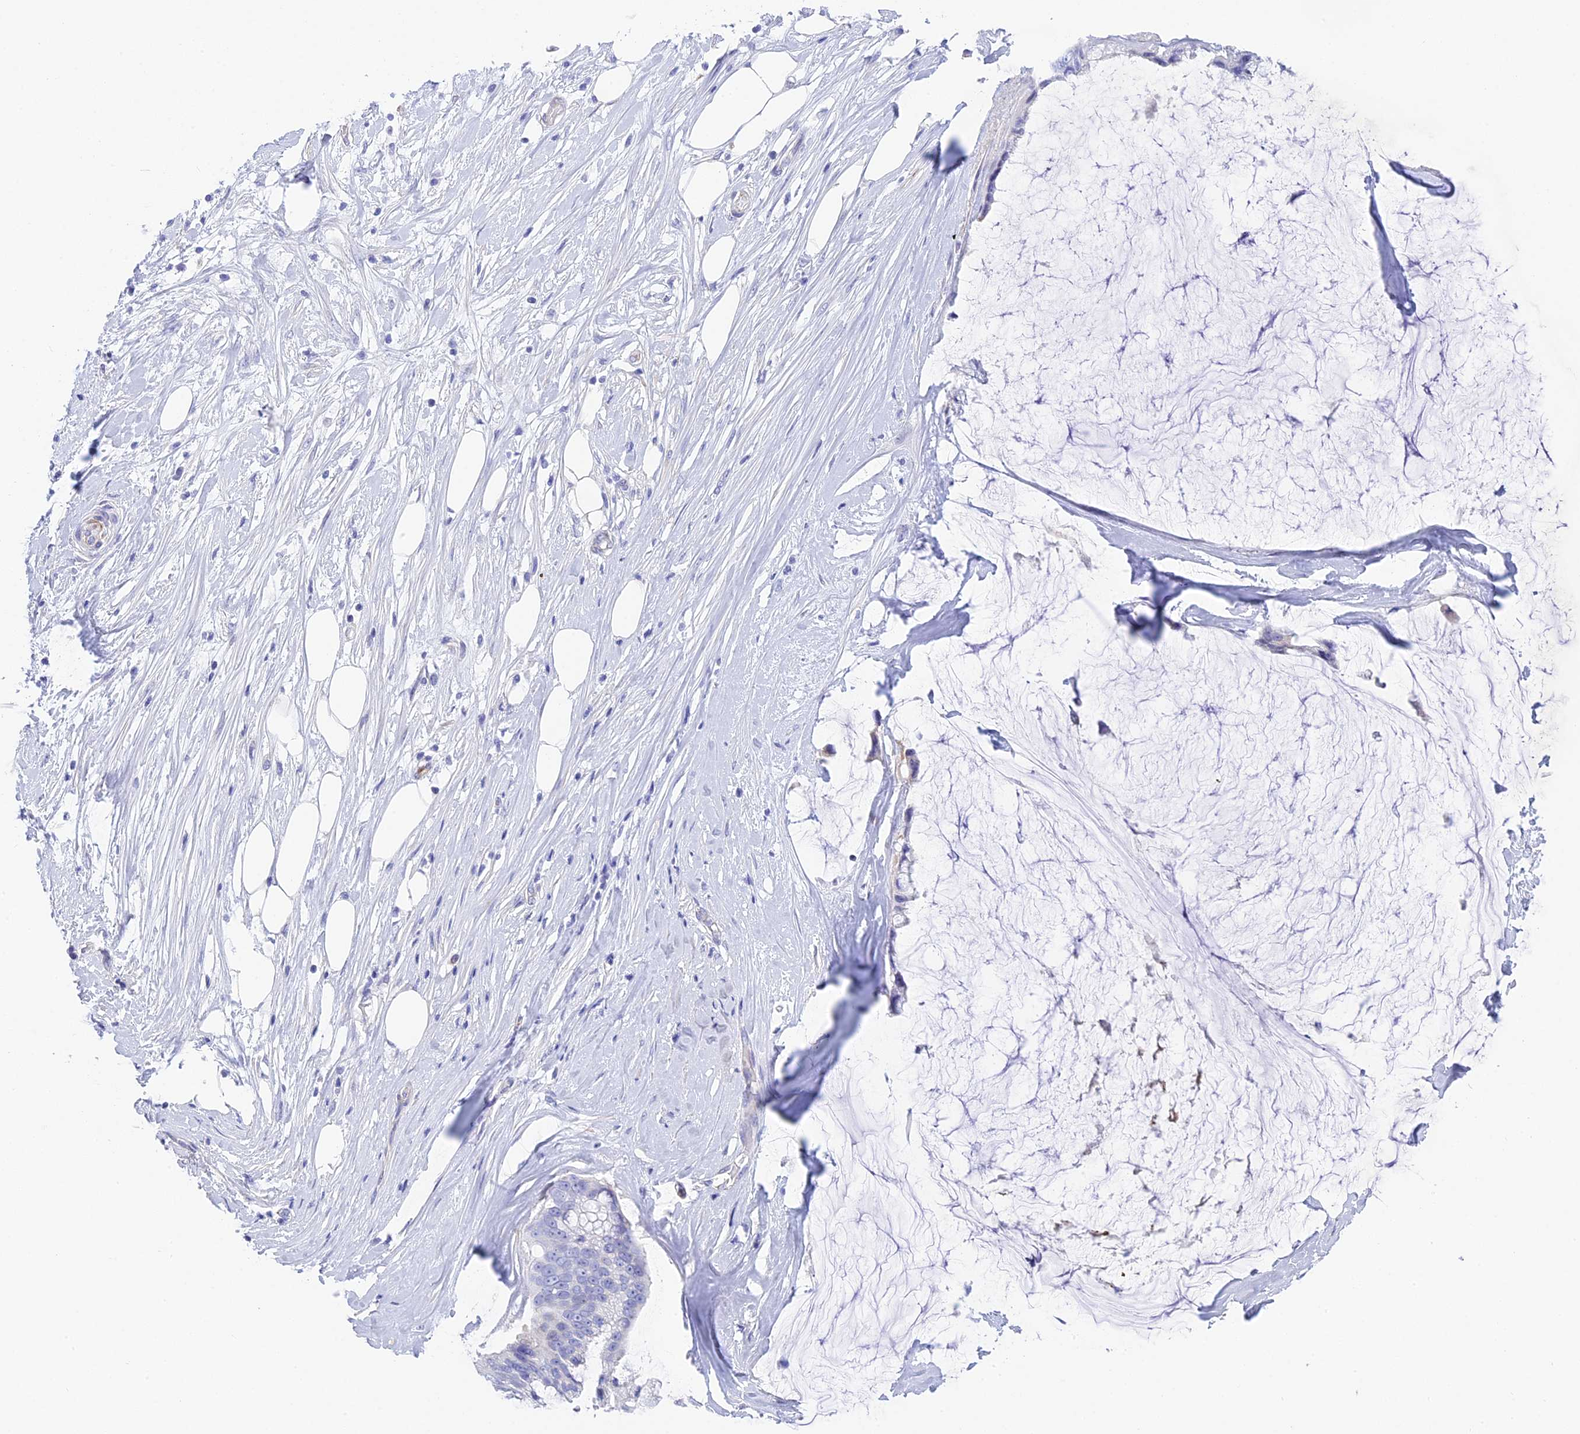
{"staining": {"intensity": "negative", "quantity": "none", "location": "none"}, "tissue": "ovarian cancer", "cell_type": "Tumor cells", "image_type": "cancer", "snomed": [{"axis": "morphology", "description": "Cystadenocarcinoma, mucinous, NOS"}, {"axis": "topography", "description": "Ovary"}], "caption": "Immunohistochemistry (IHC) photomicrograph of ovarian cancer (mucinous cystadenocarcinoma) stained for a protein (brown), which exhibits no staining in tumor cells.", "gene": "TACSTD2", "patient": {"sex": "female", "age": 39}}